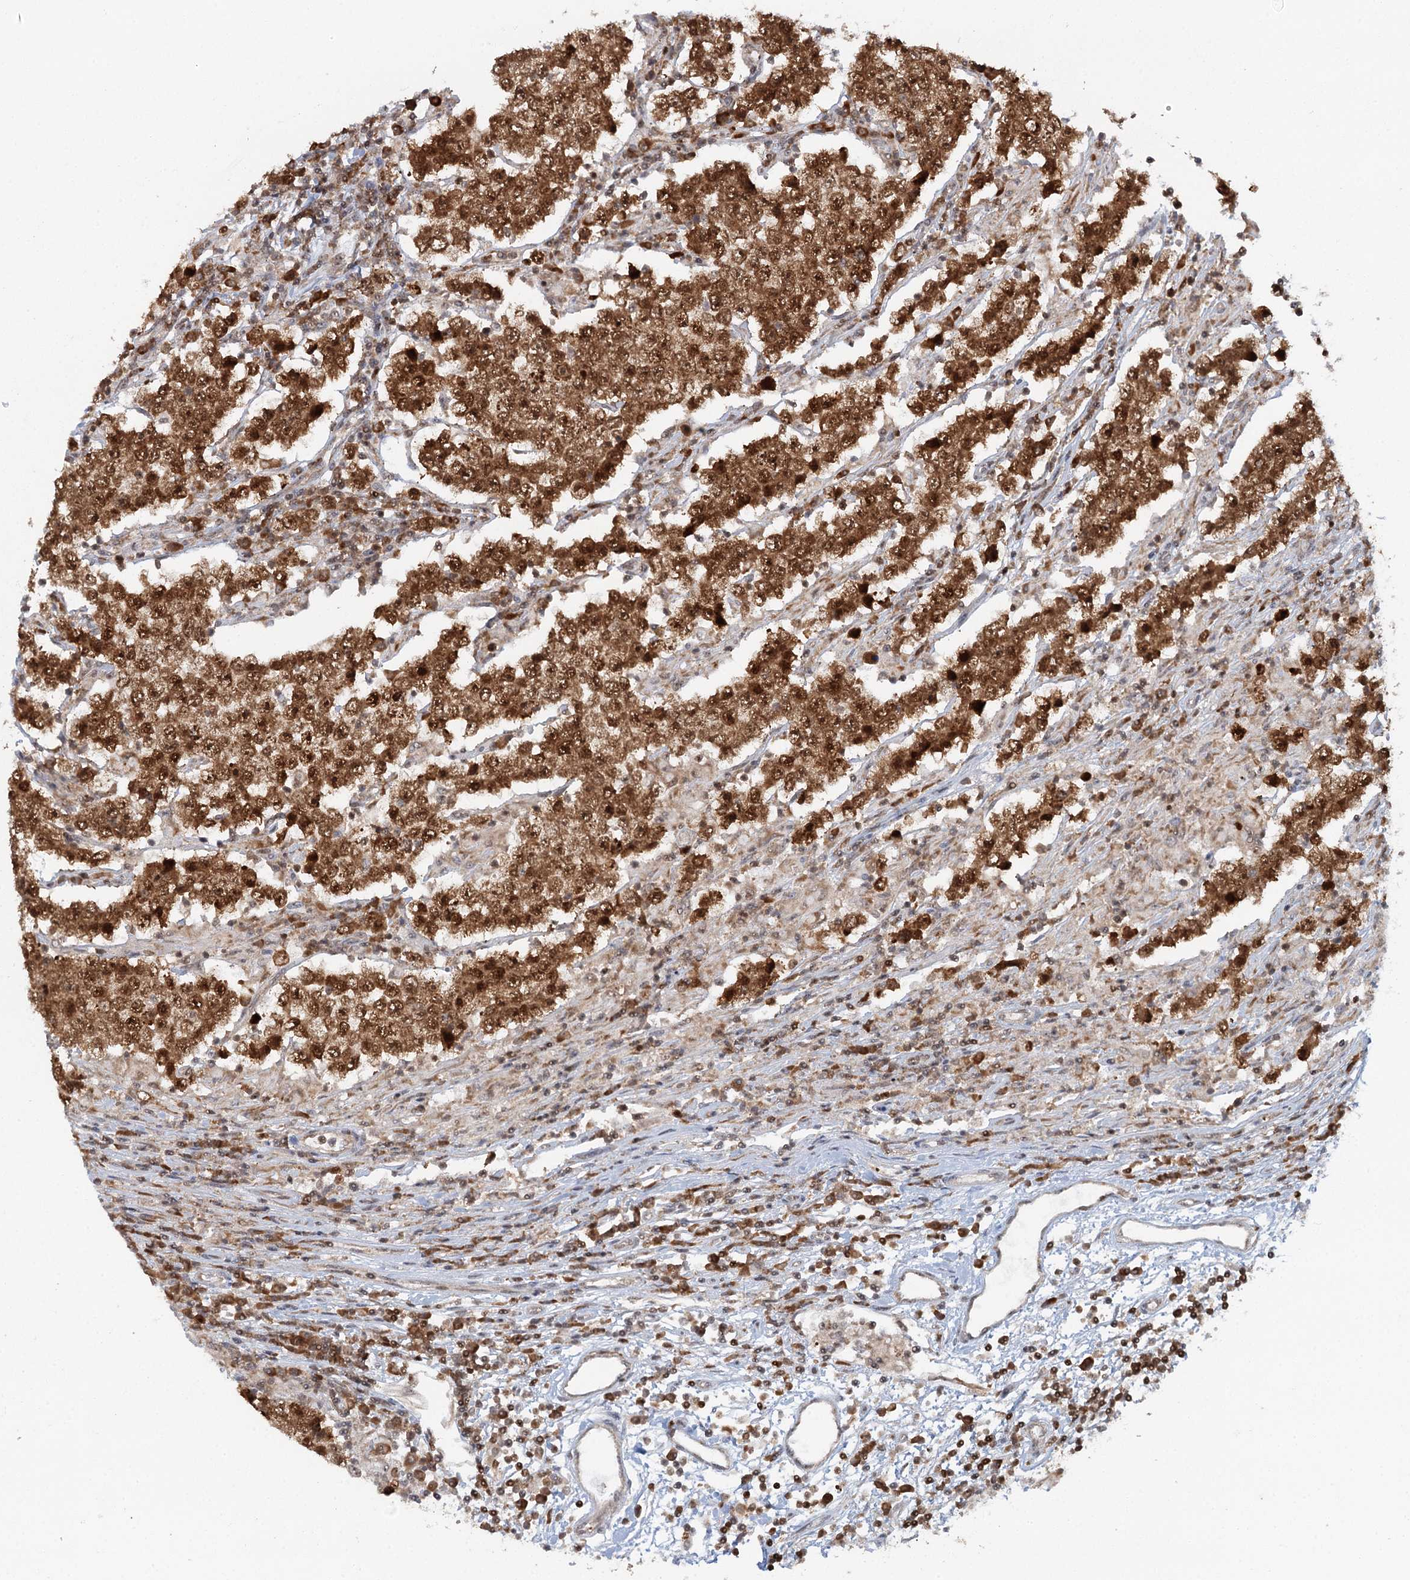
{"staining": {"intensity": "strong", "quantity": ">75%", "location": "nuclear"}, "tissue": "testis cancer", "cell_type": "Tumor cells", "image_type": "cancer", "snomed": [{"axis": "morphology", "description": "Normal tissue, NOS"}, {"axis": "morphology", "description": "Urothelial carcinoma, High grade"}, {"axis": "morphology", "description": "Seminoma, NOS"}, {"axis": "morphology", "description": "Carcinoma, Embryonal, NOS"}, {"axis": "topography", "description": "Urinary bladder"}, {"axis": "topography", "description": "Testis"}], "caption": "Immunohistochemical staining of human testis cancer (embryonal carcinoma) reveals high levels of strong nuclear positivity in approximately >75% of tumor cells.", "gene": "GPATCH11", "patient": {"sex": "male", "age": 41}}